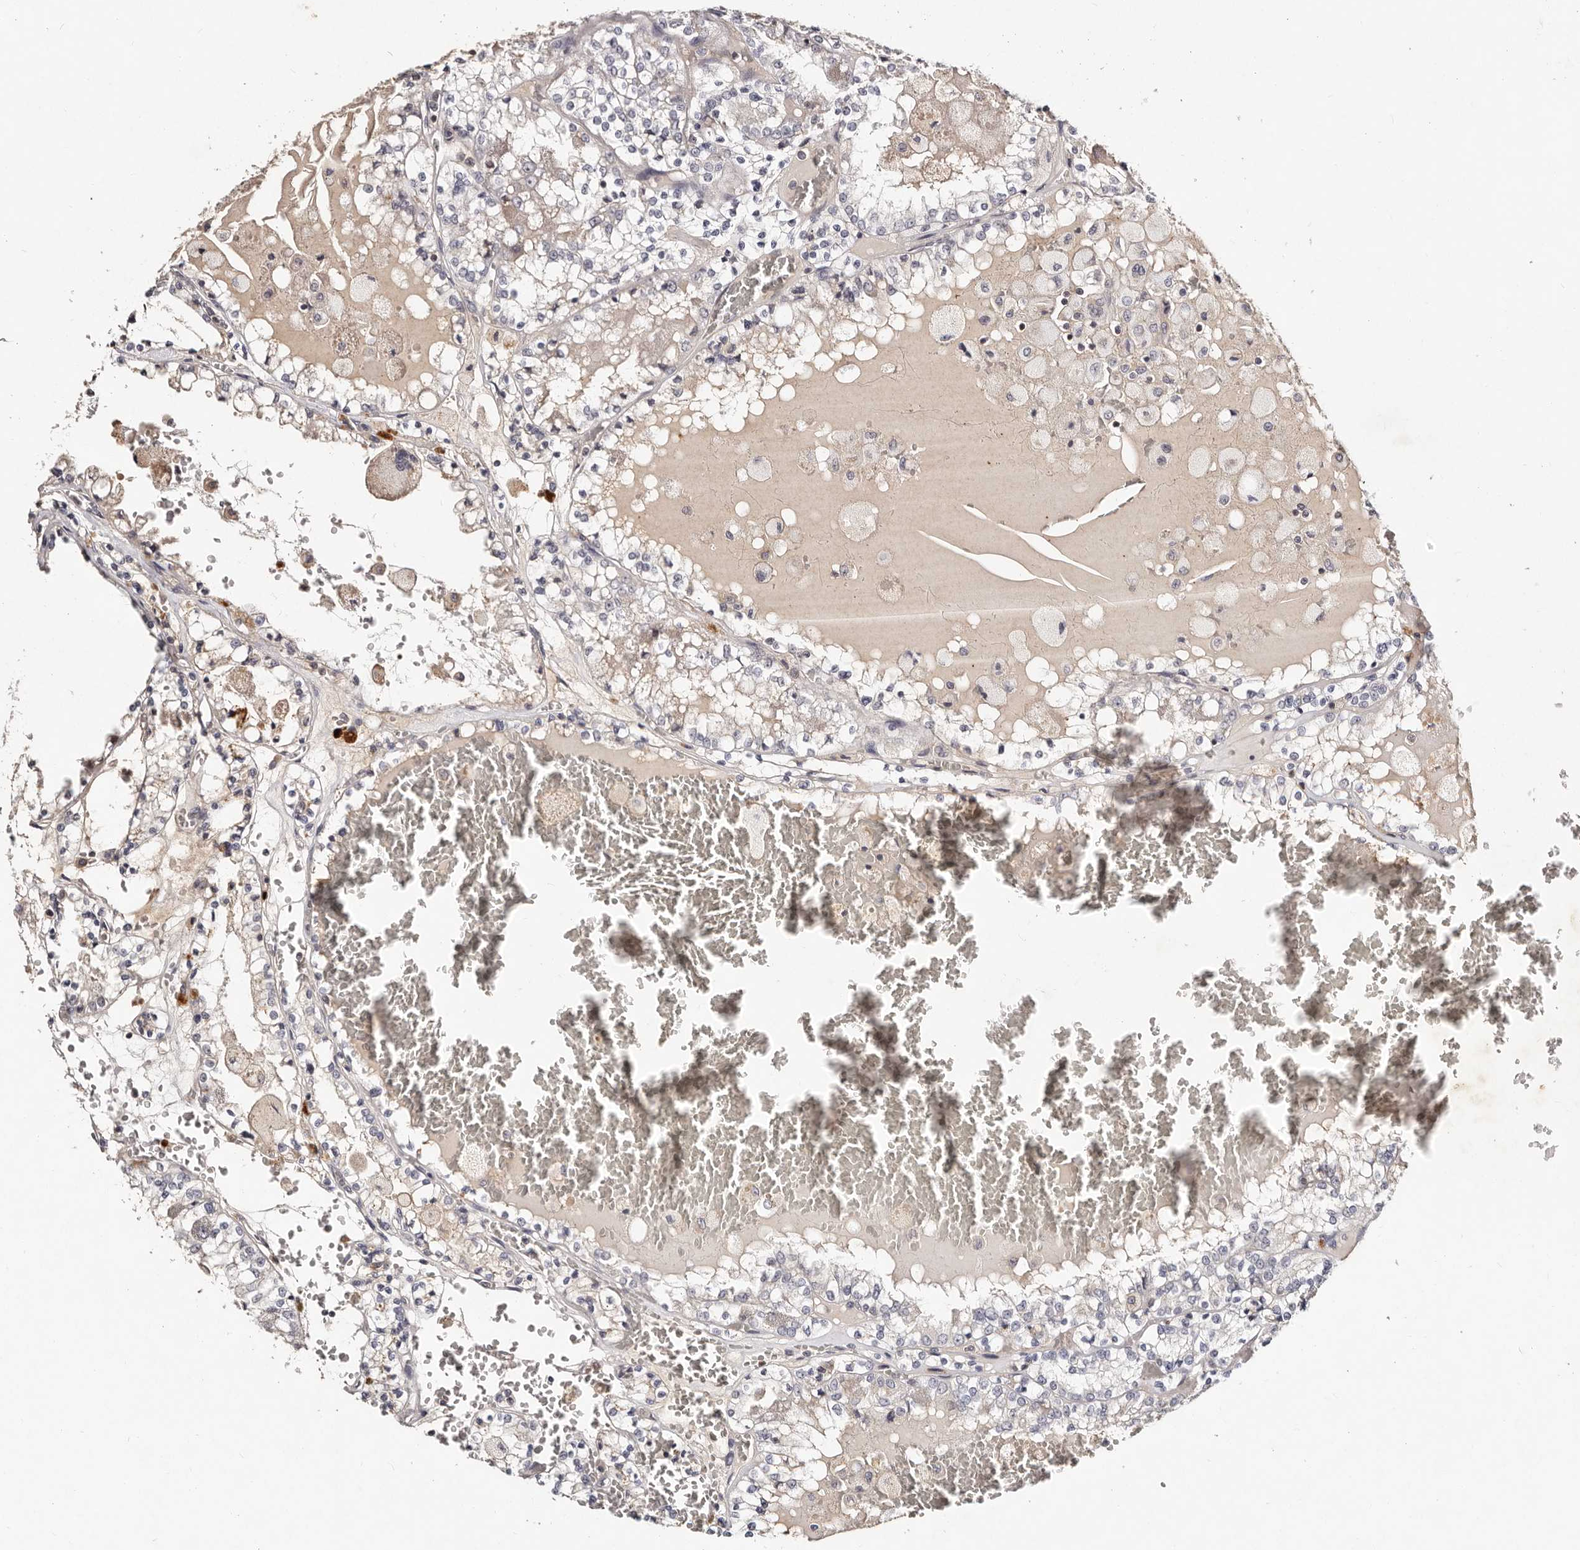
{"staining": {"intensity": "negative", "quantity": "none", "location": "none"}, "tissue": "renal cancer", "cell_type": "Tumor cells", "image_type": "cancer", "snomed": [{"axis": "morphology", "description": "Adenocarcinoma, NOS"}, {"axis": "topography", "description": "Kidney"}], "caption": "The histopathology image demonstrates no significant positivity in tumor cells of renal cancer (adenocarcinoma).", "gene": "MRPS33", "patient": {"sex": "female", "age": 56}}